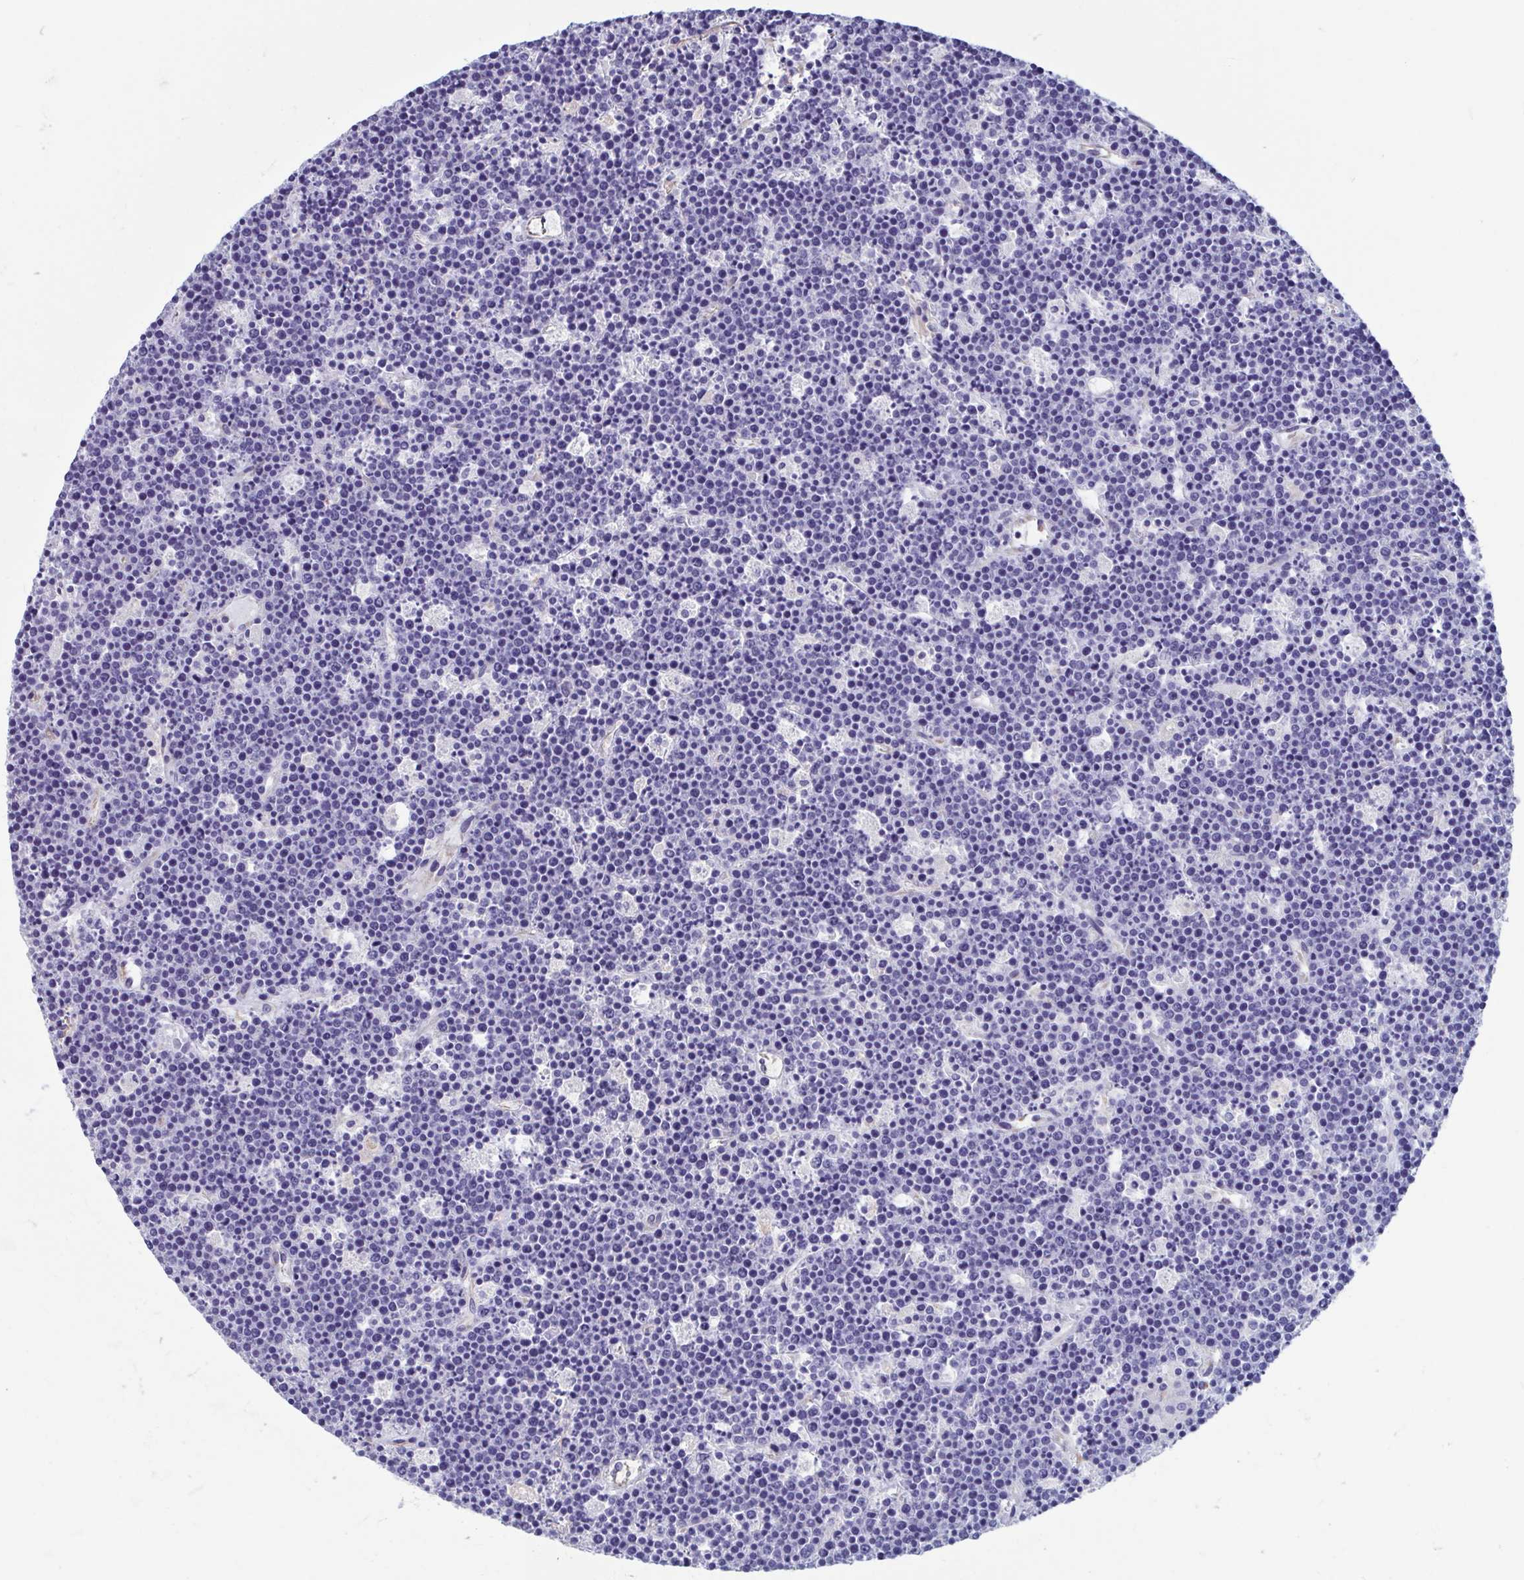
{"staining": {"intensity": "negative", "quantity": "none", "location": "none"}, "tissue": "lymphoma", "cell_type": "Tumor cells", "image_type": "cancer", "snomed": [{"axis": "morphology", "description": "Malignant lymphoma, non-Hodgkin's type, High grade"}, {"axis": "topography", "description": "Ovary"}], "caption": "Immunohistochemical staining of lymphoma reveals no significant staining in tumor cells. The staining is performed using DAB (3,3'-diaminobenzidine) brown chromogen with nuclei counter-stained in using hematoxylin.", "gene": "MORC4", "patient": {"sex": "female", "age": 56}}